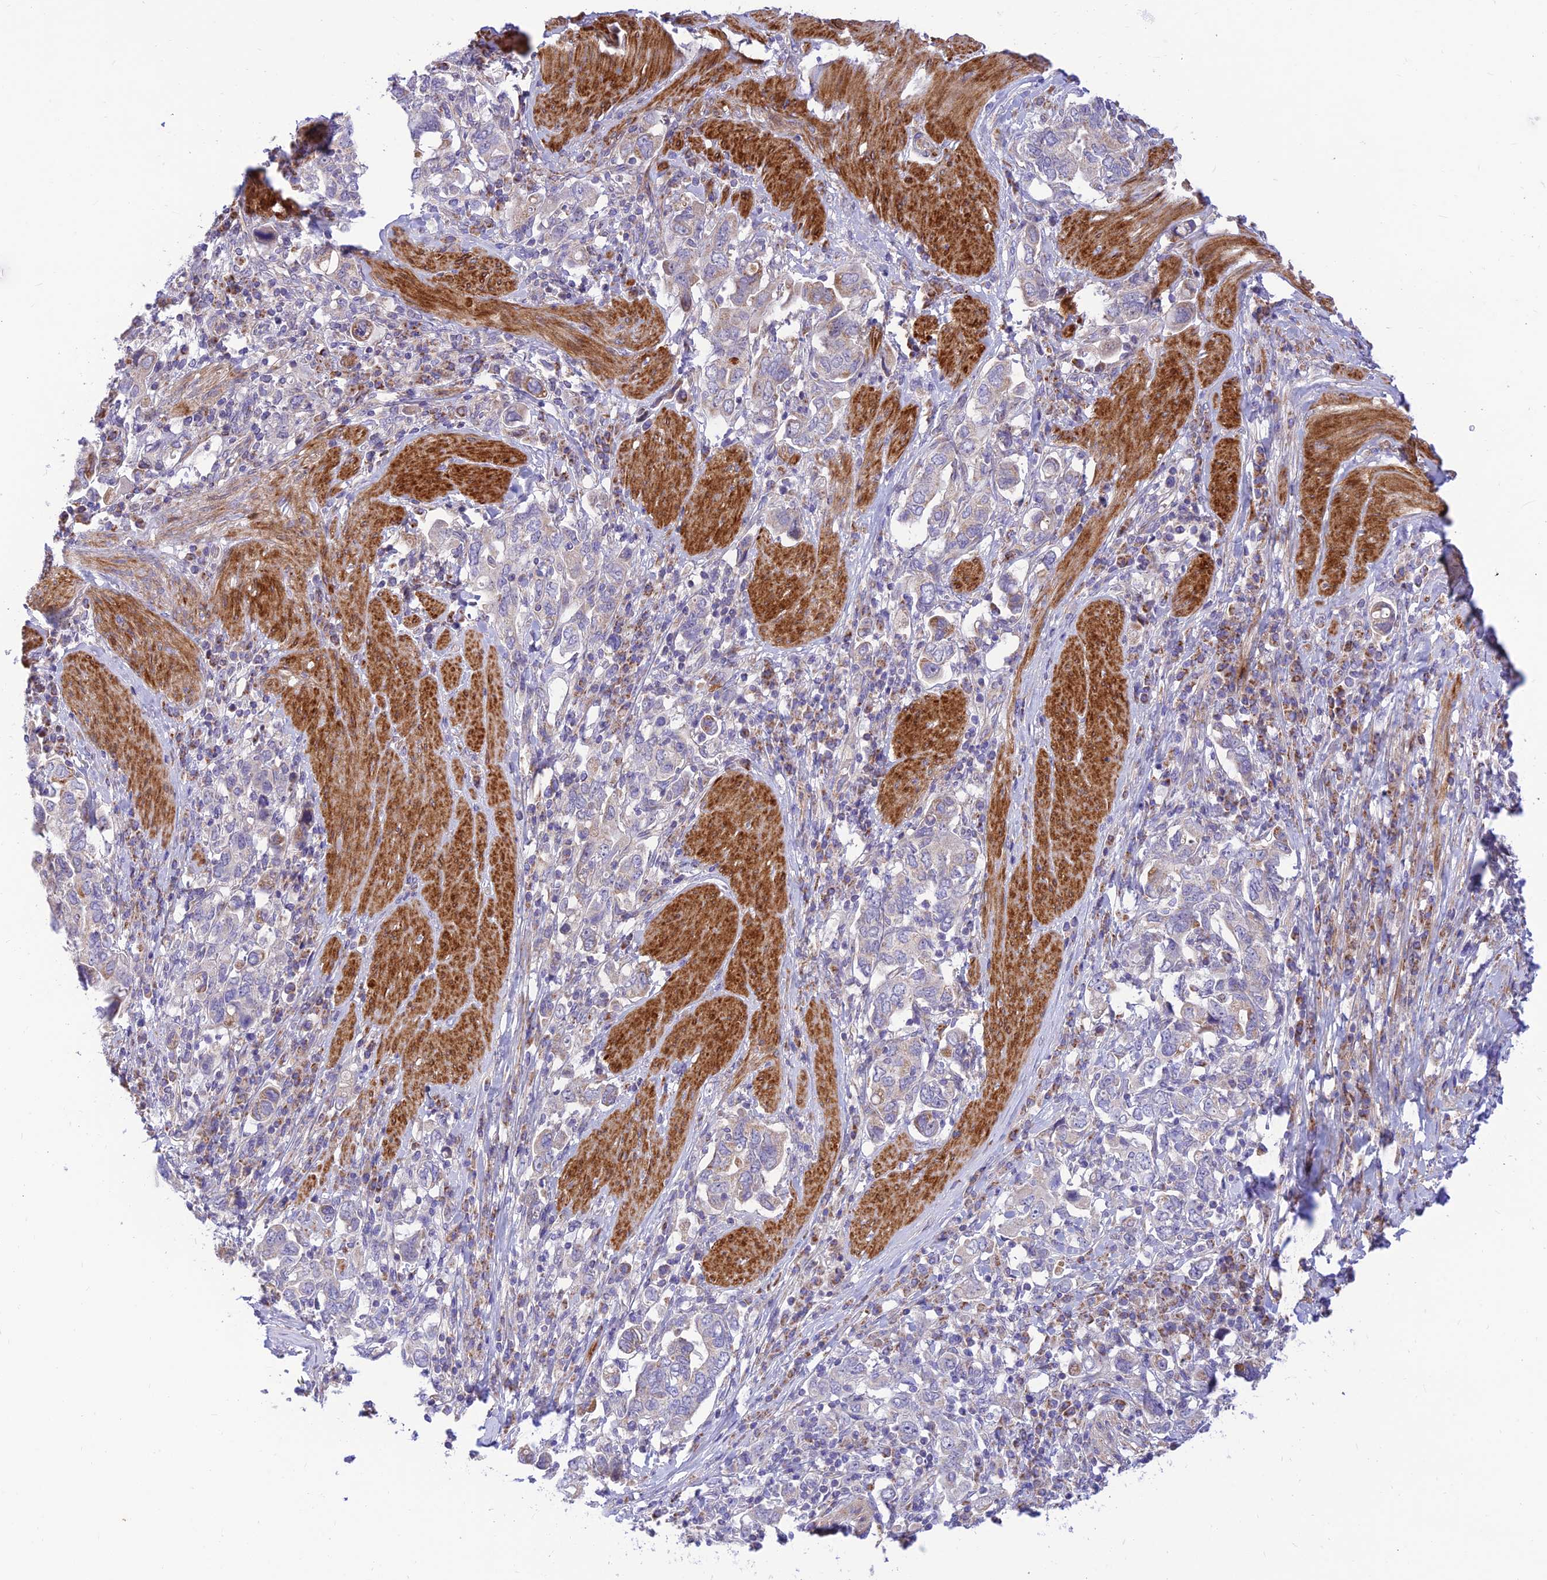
{"staining": {"intensity": "weak", "quantity": "<25%", "location": "cytoplasmic/membranous"}, "tissue": "stomach cancer", "cell_type": "Tumor cells", "image_type": "cancer", "snomed": [{"axis": "morphology", "description": "Adenocarcinoma, NOS"}, {"axis": "topography", "description": "Stomach, upper"}, {"axis": "topography", "description": "Stomach"}], "caption": "Adenocarcinoma (stomach) stained for a protein using immunohistochemistry (IHC) demonstrates no positivity tumor cells.", "gene": "FAM186B", "patient": {"sex": "male", "age": 62}}